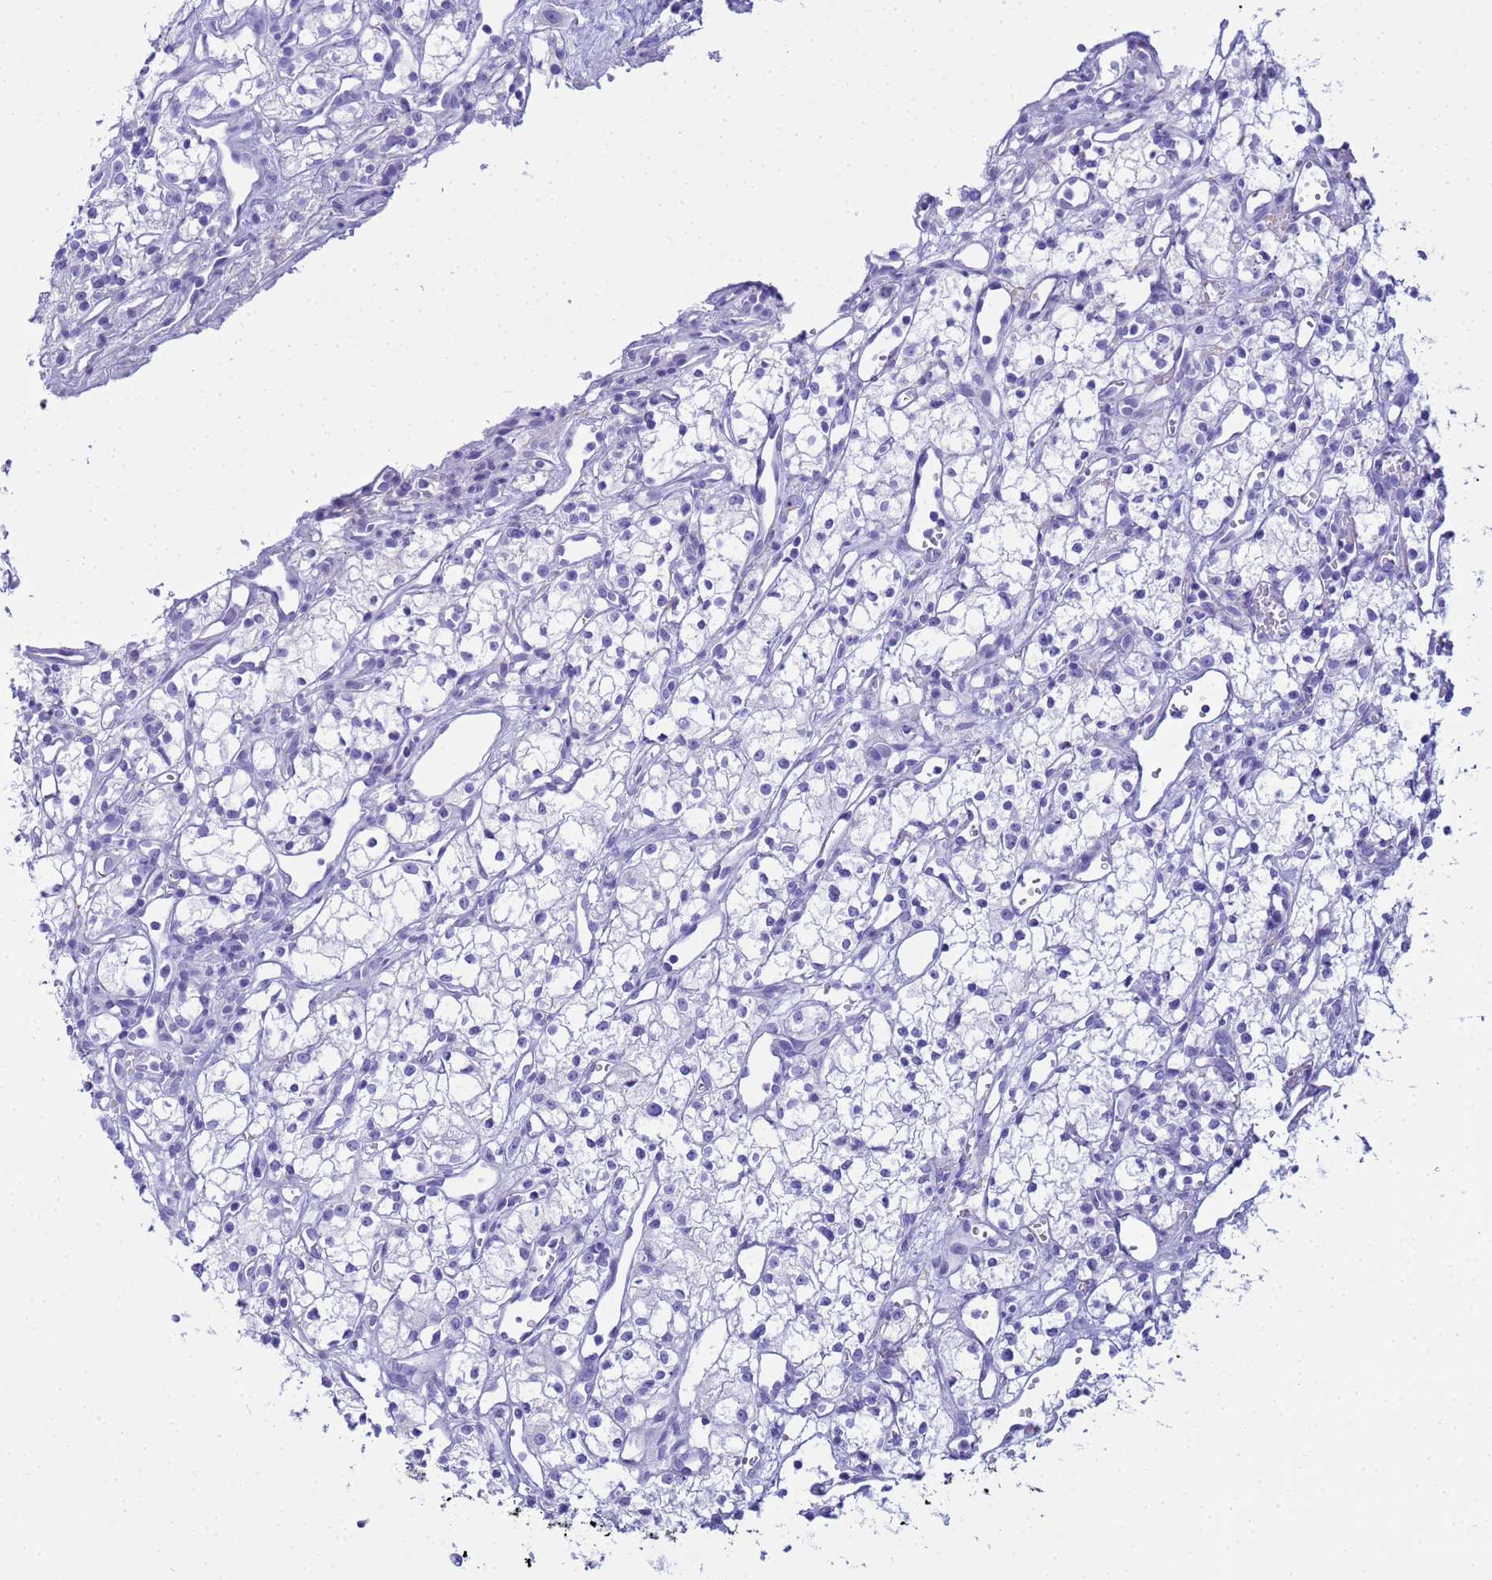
{"staining": {"intensity": "negative", "quantity": "none", "location": "none"}, "tissue": "renal cancer", "cell_type": "Tumor cells", "image_type": "cancer", "snomed": [{"axis": "morphology", "description": "Adenocarcinoma, NOS"}, {"axis": "topography", "description": "Kidney"}], "caption": "There is no significant staining in tumor cells of adenocarcinoma (renal).", "gene": "AQP12A", "patient": {"sex": "male", "age": 59}}